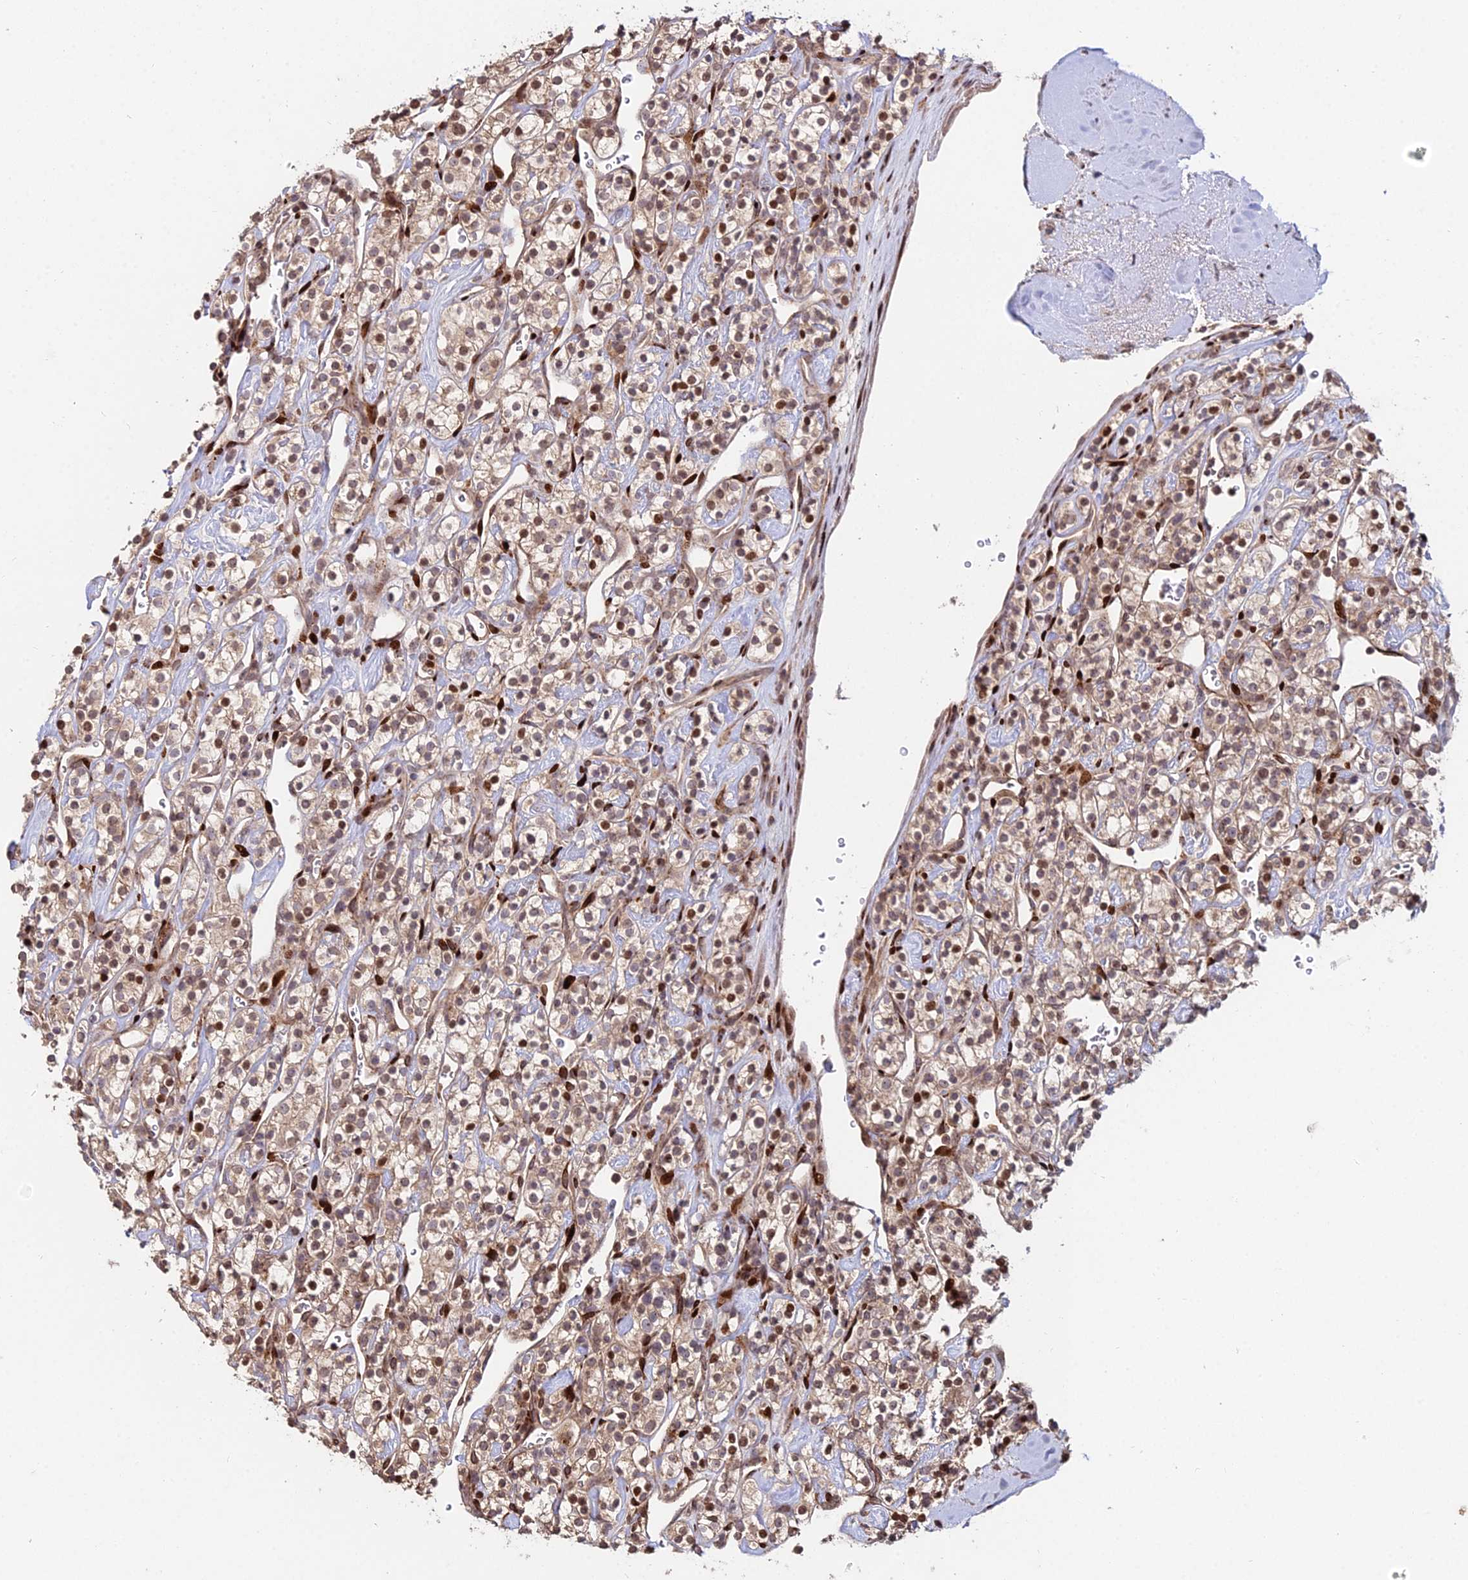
{"staining": {"intensity": "moderate", "quantity": ">75%", "location": "cytoplasmic/membranous,nuclear"}, "tissue": "renal cancer", "cell_type": "Tumor cells", "image_type": "cancer", "snomed": [{"axis": "morphology", "description": "Adenocarcinoma, NOS"}, {"axis": "topography", "description": "Kidney"}], "caption": "Tumor cells exhibit medium levels of moderate cytoplasmic/membranous and nuclear positivity in about >75% of cells in renal cancer.", "gene": "RBMS2", "patient": {"sex": "male", "age": 77}}